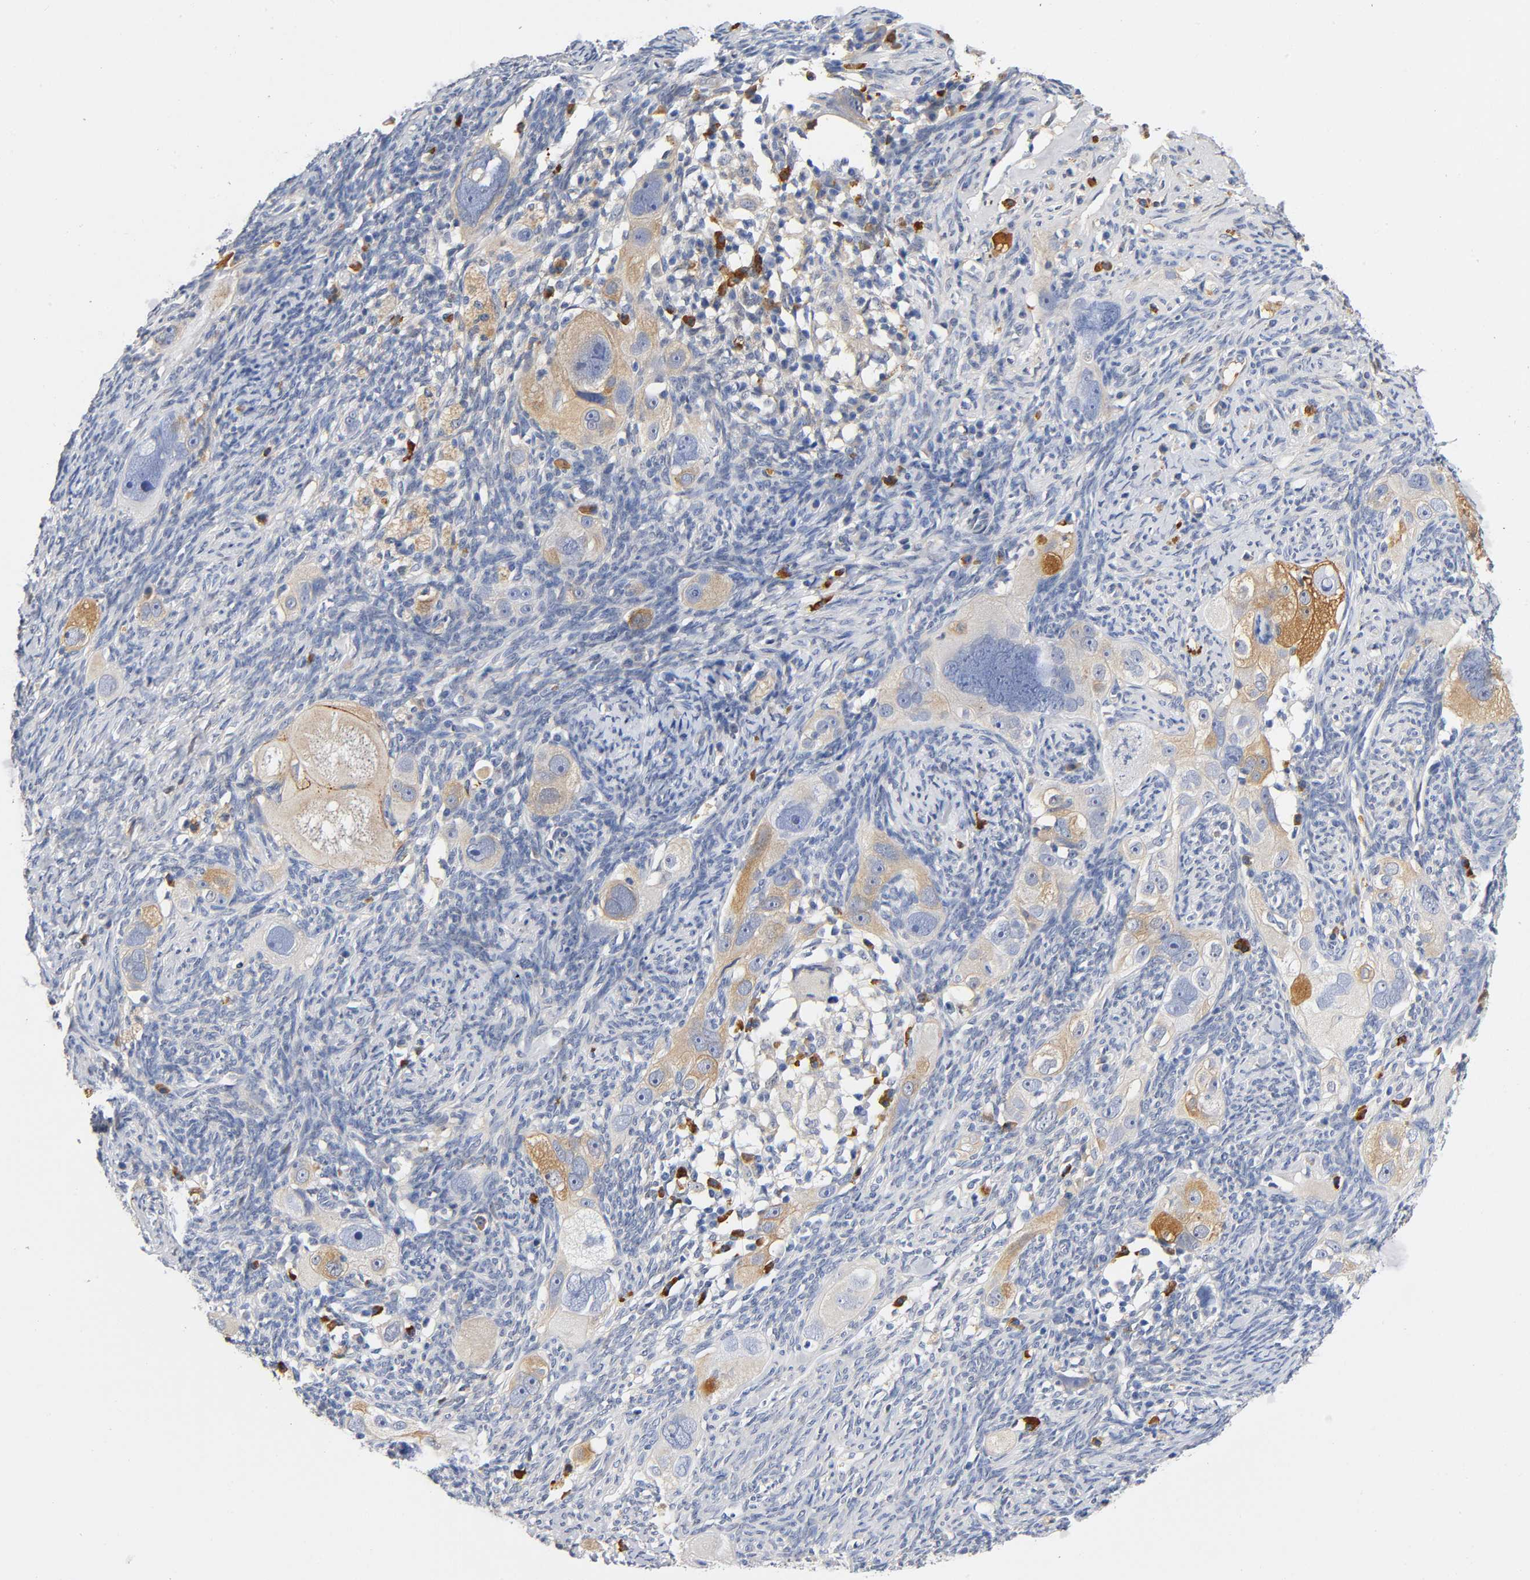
{"staining": {"intensity": "moderate", "quantity": "25%-75%", "location": "cytoplasmic/membranous"}, "tissue": "ovarian cancer", "cell_type": "Tumor cells", "image_type": "cancer", "snomed": [{"axis": "morphology", "description": "Normal tissue, NOS"}, {"axis": "morphology", "description": "Cystadenocarcinoma, serous, NOS"}, {"axis": "topography", "description": "Ovary"}], "caption": "DAB (3,3'-diaminobenzidine) immunohistochemical staining of human ovarian cancer exhibits moderate cytoplasmic/membranous protein staining in approximately 25%-75% of tumor cells.", "gene": "TNC", "patient": {"sex": "female", "age": 62}}